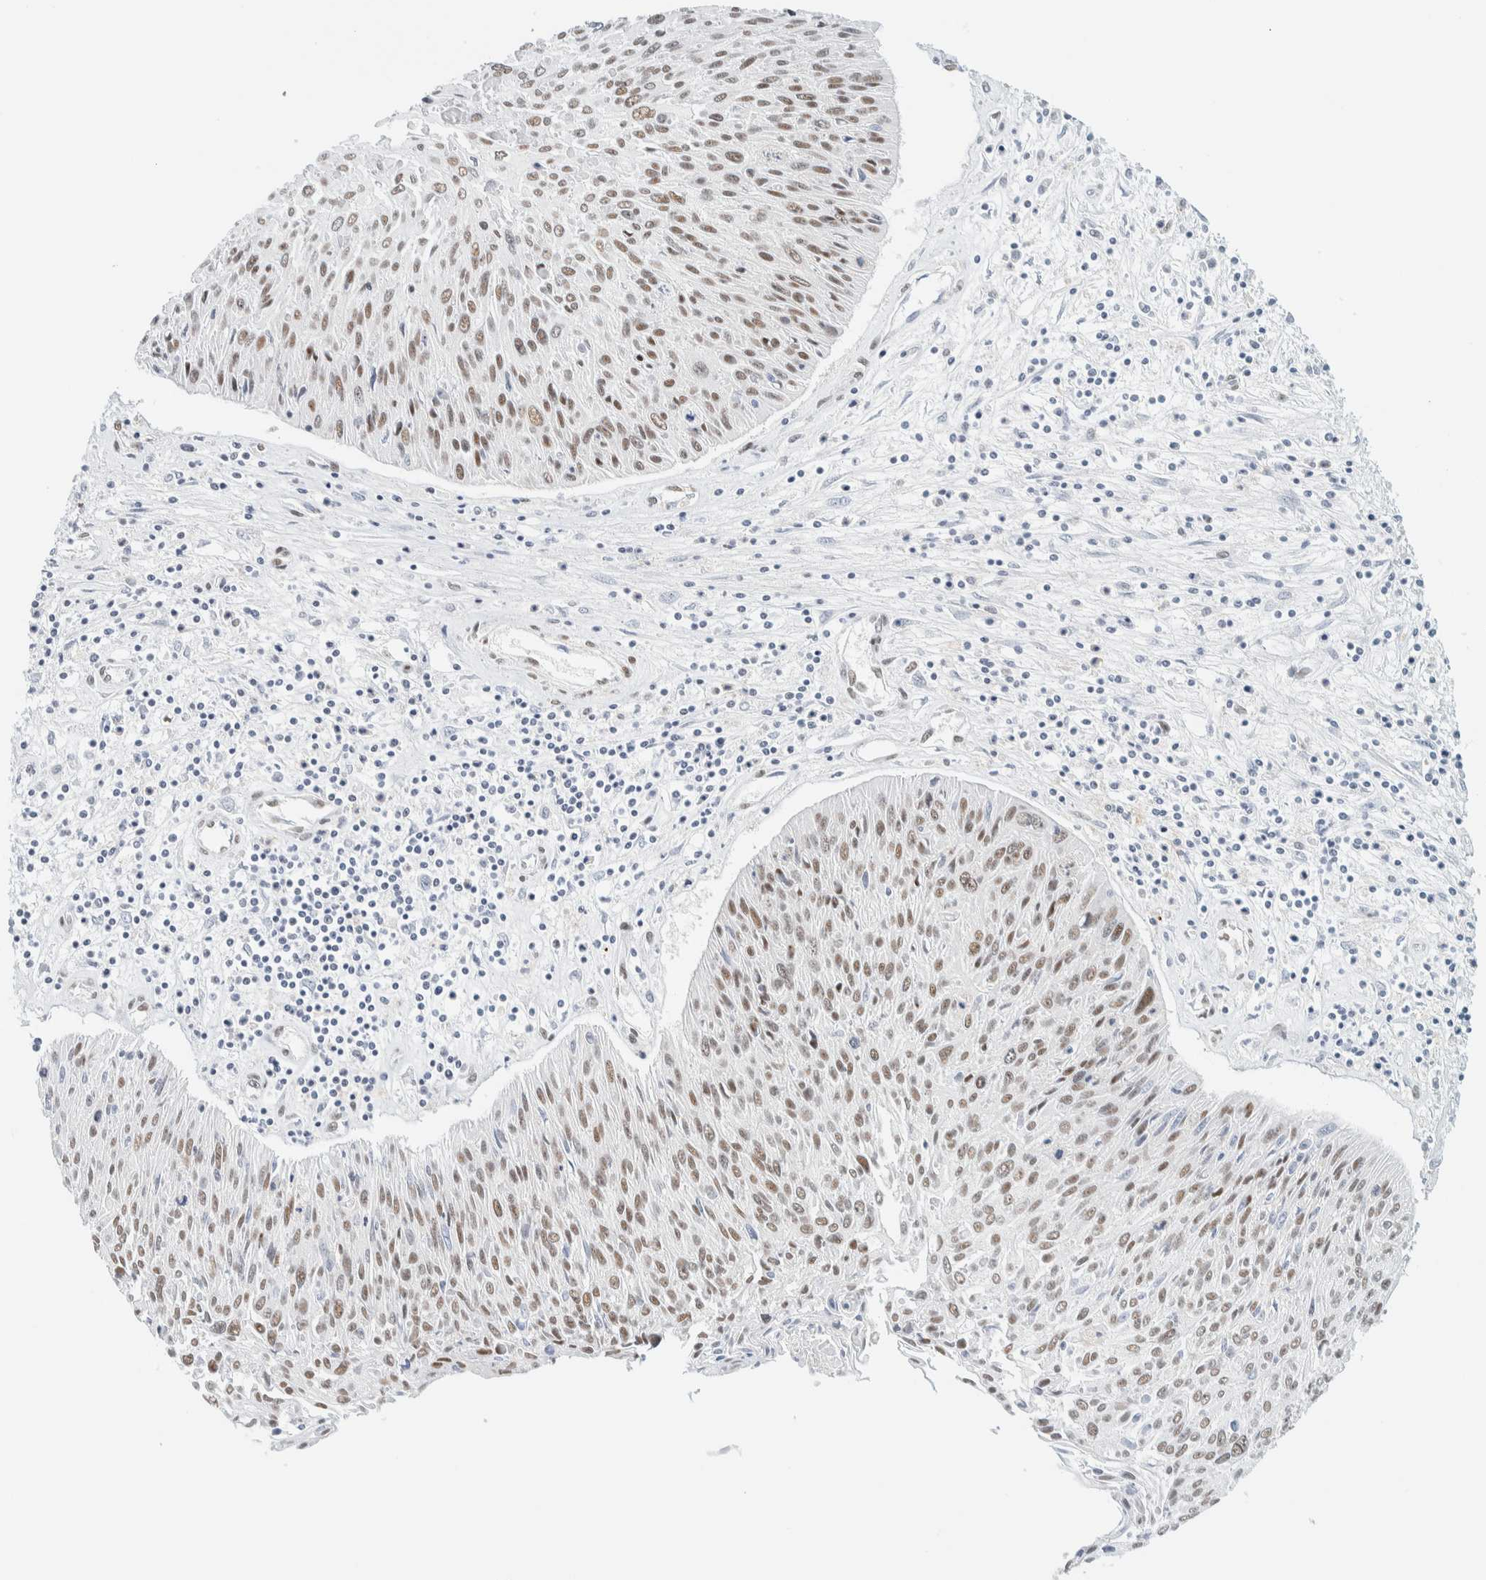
{"staining": {"intensity": "moderate", "quantity": ">75%", "location": "nuclear"}, "tissue": "cervical cancer", "cell_type": "Tumor cells", "image_type": "cancer", "snomed": [{"axis": "morphology", "description": "Squamous cell carcinoma, NOS"}, {"axis": "topography", "description": "Cervix"}], "caption": "This is an image of immunohistochemistry staining of cervical cancer, which shows moderate positivity in the nuclear of tumor cells.", "gene": "ZNF683", "patient": {"sex": "female", "age": 51}}